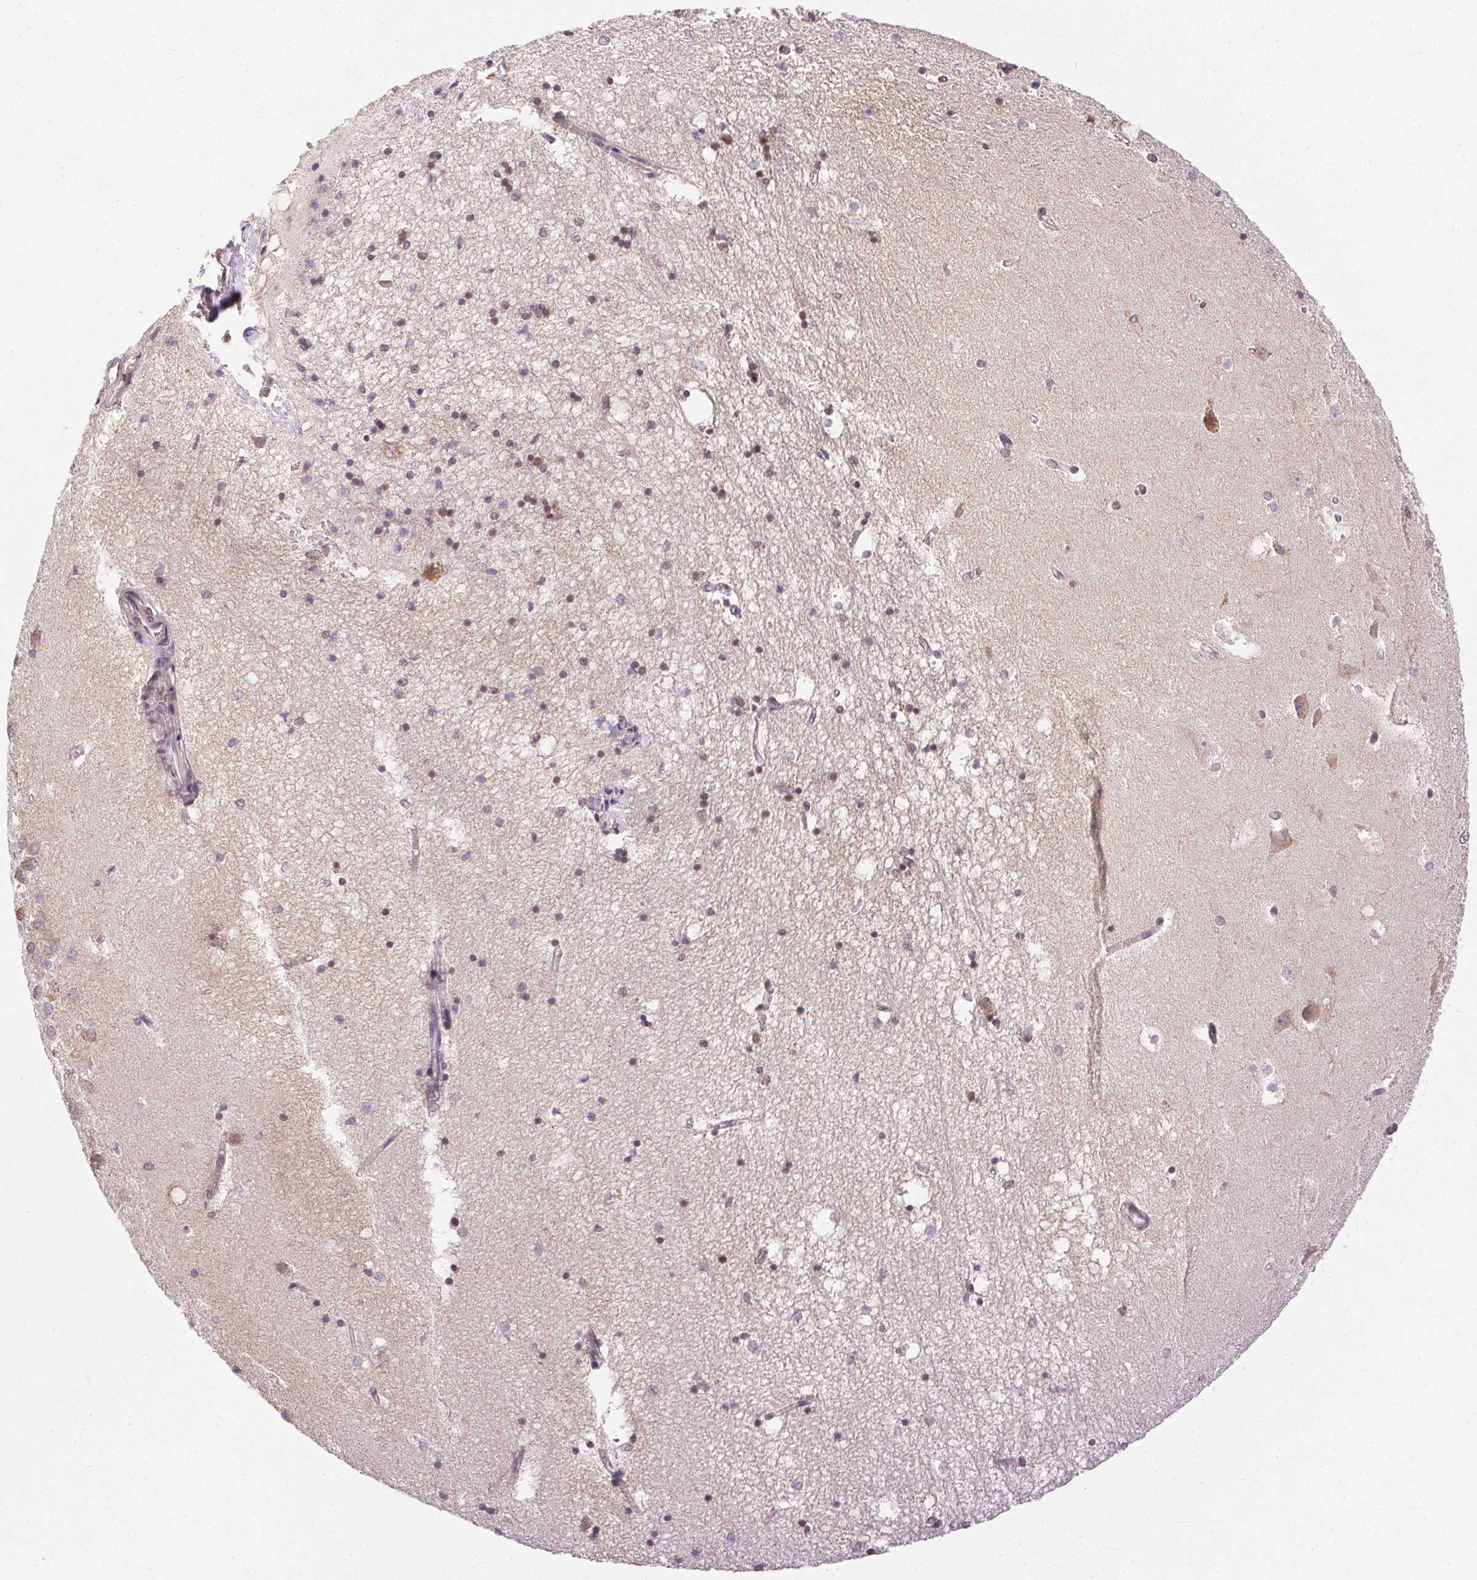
{"staining": {"intensity": "weak", "quantity": "<25%", "location": "nuclear"}, "tissue": "hippocampus", "cell_type": "Glial cells", "image_type": "normal", "snomed": [{"axis": "morphology", "description": "Normal tissue, NOS"}, {"axis": "topography", "description": "Hippocampus"}], "caption": "Hippocampus was stained to show a protein in brown. There is no significant positivity in glial cells. (DAB immunohistochemistry (IHC) with hematoxylin counter stain).", "gene": "PIWIL4", "patient": {"sex": "male", "age": 58}}